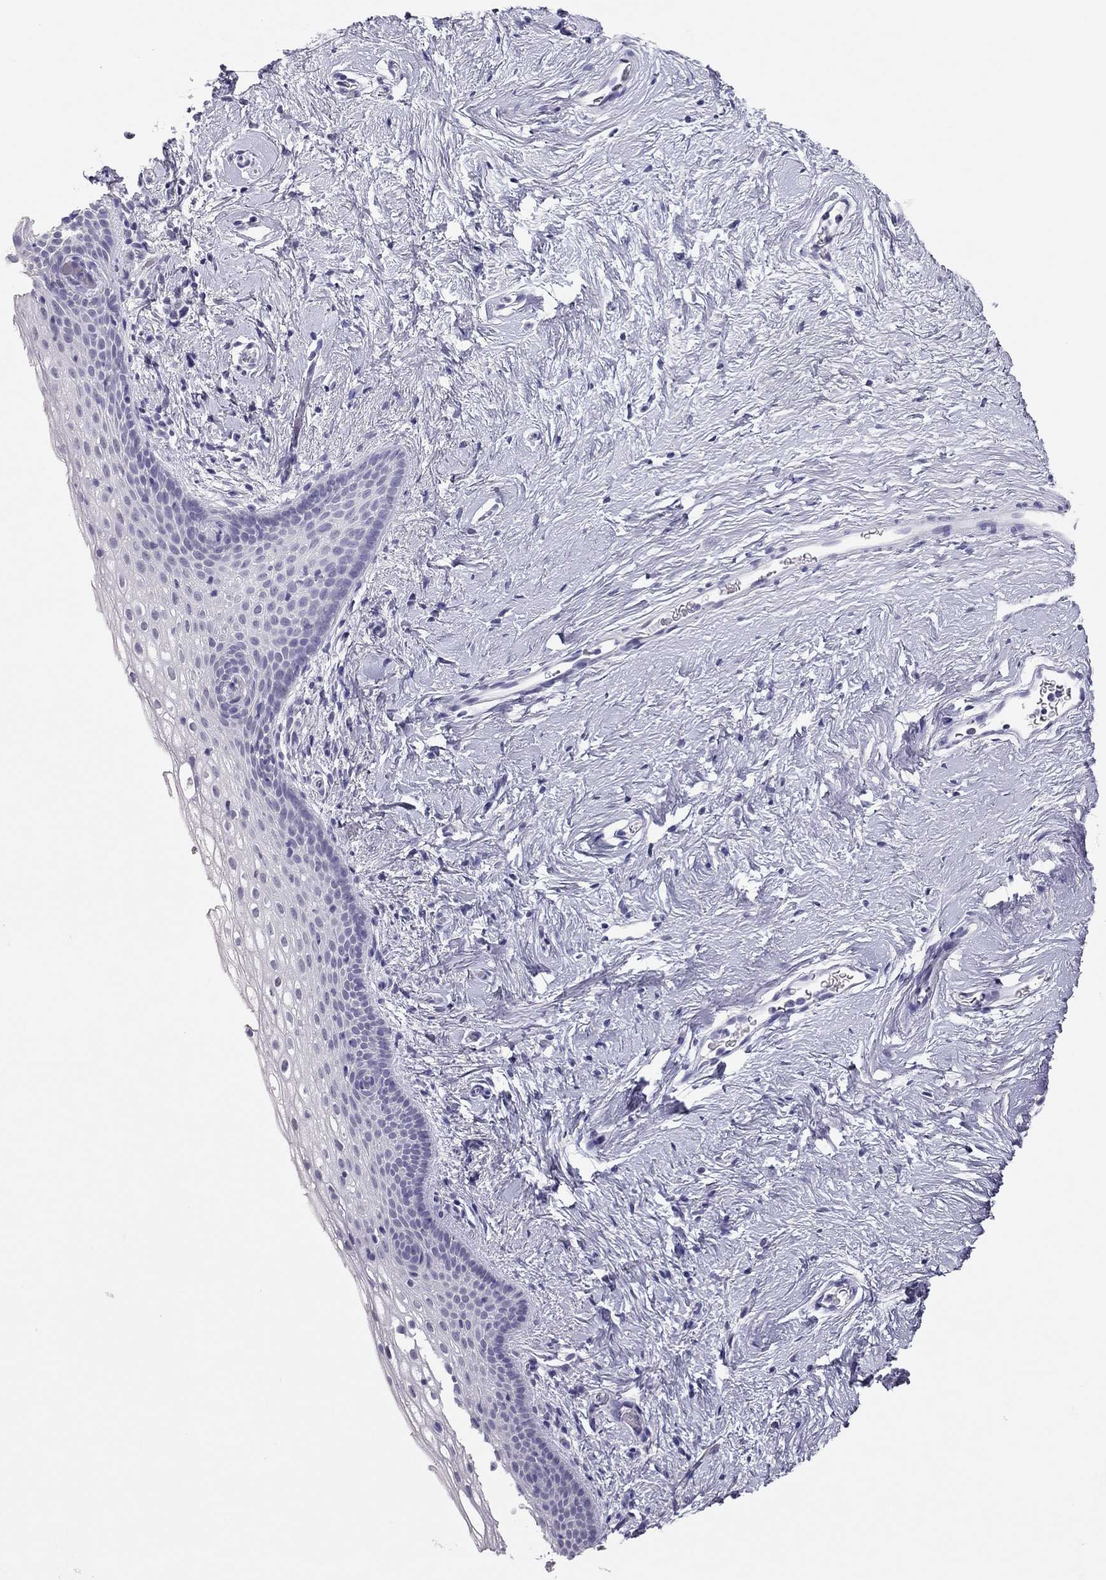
{"staining": {"intensity": "negative", "quantity": "none", "location": "none"}, "tissue": "vagina", "cell_type": "Squamous epithelial cells", "image_type": "normal", "snomed": [{"axis": "morphology", "description": "Normal tissue, NOS"}, {"axis": "topography", "description": "Vagina"}], "caption": "The photomicrograph shows no staining of squamous epithelial cells in normal vagina.", "gene": "PHOX2A", "patient": {"sex": "female", "age": 61}}